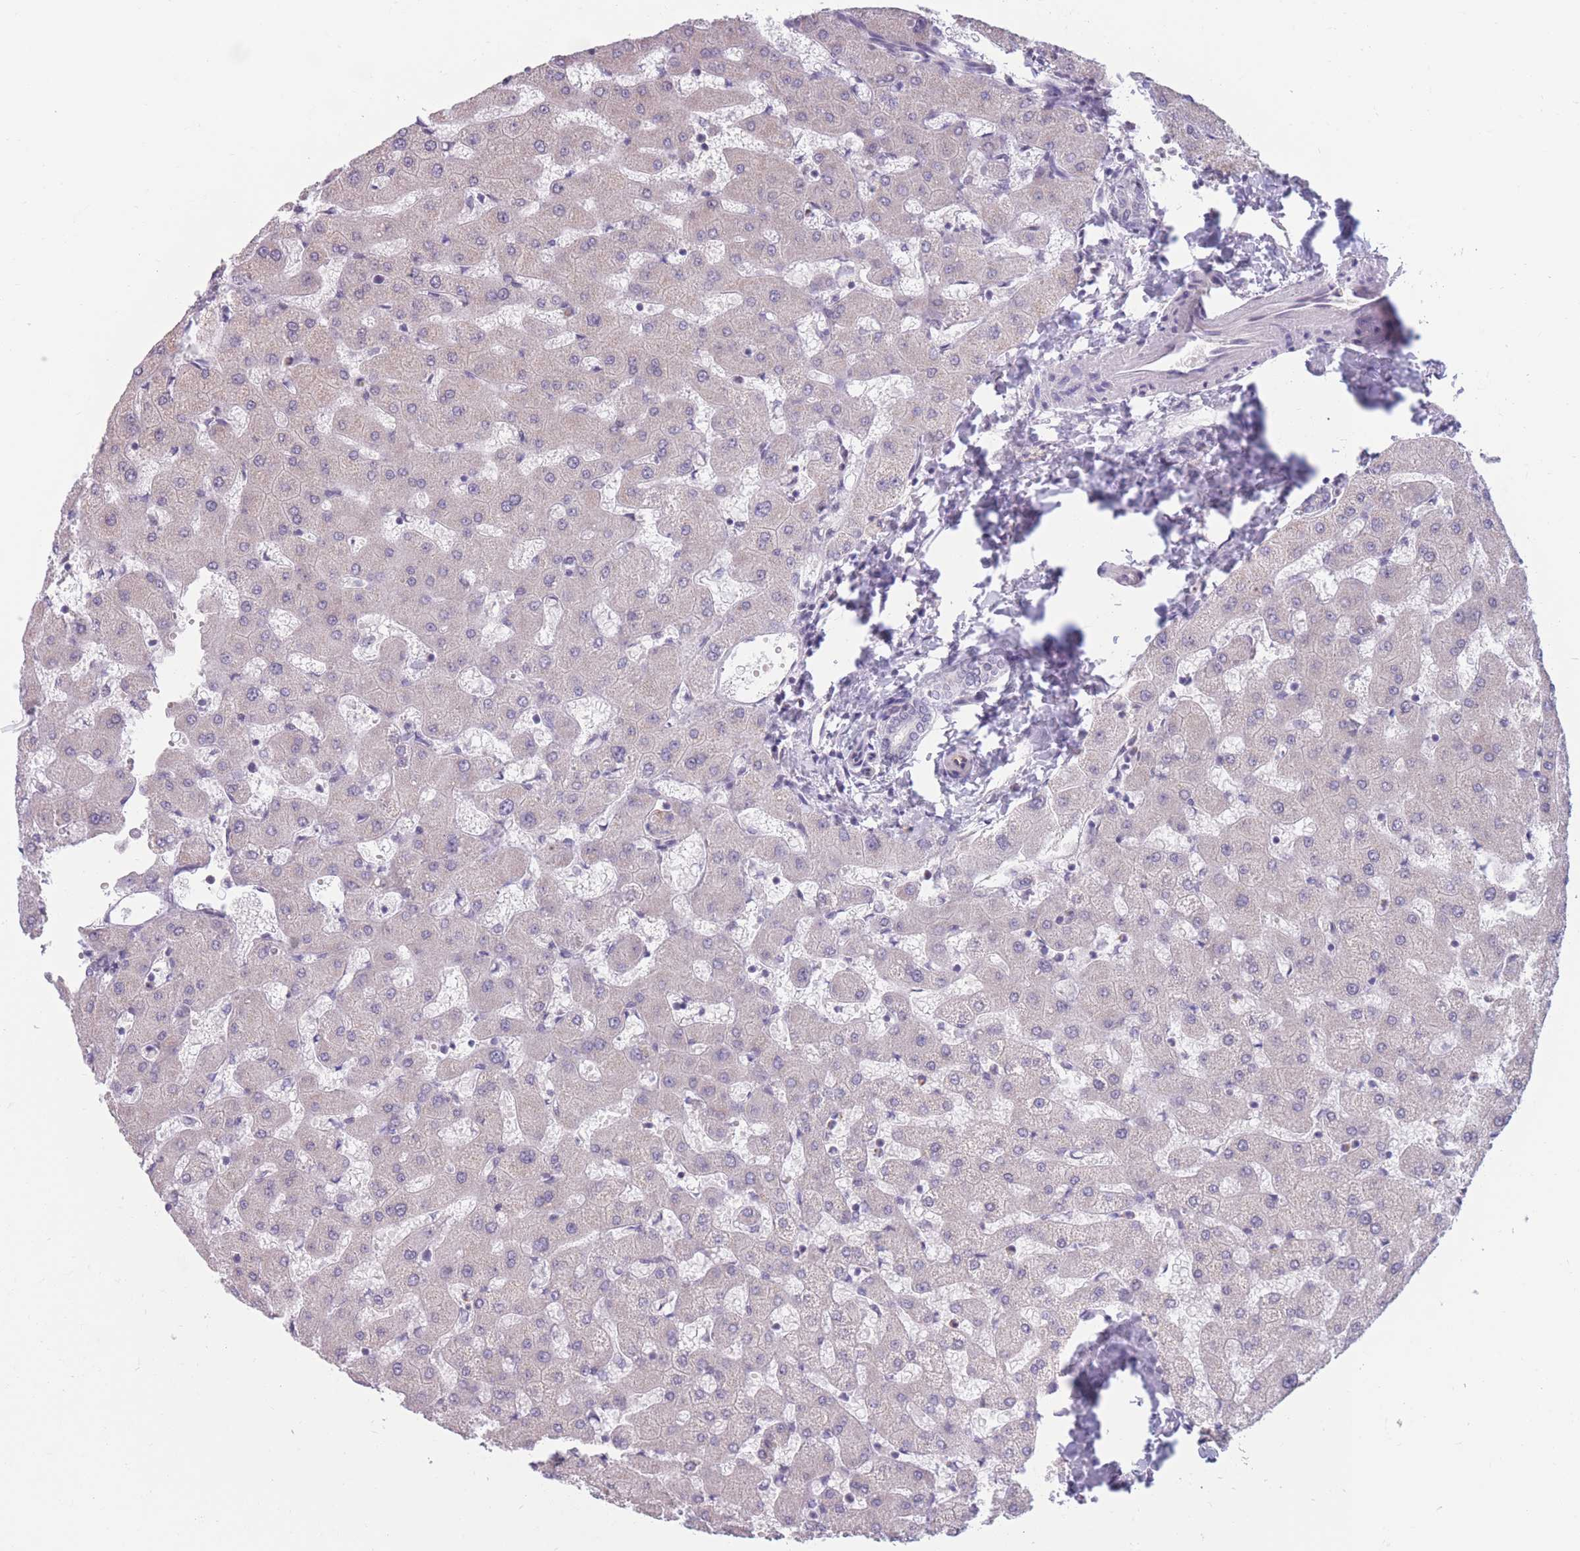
{"staining": {"intensity": "negative", "quantity": "none", "location": "none"}, "tissue": "liver", "cell_type": "Cholangiocytes", "image_type": "normal", "snomed": [{"axis": "morphology", "description": "Normal tissue, NOS"}, {"axis": "topography", "description": "Liver"}], "caption": "This is an IHC image of unremarkable human liver. There is no expression in cholangiocytes.", "gene": "PODXL", "patient": {"sex": "female", "age": 63}}